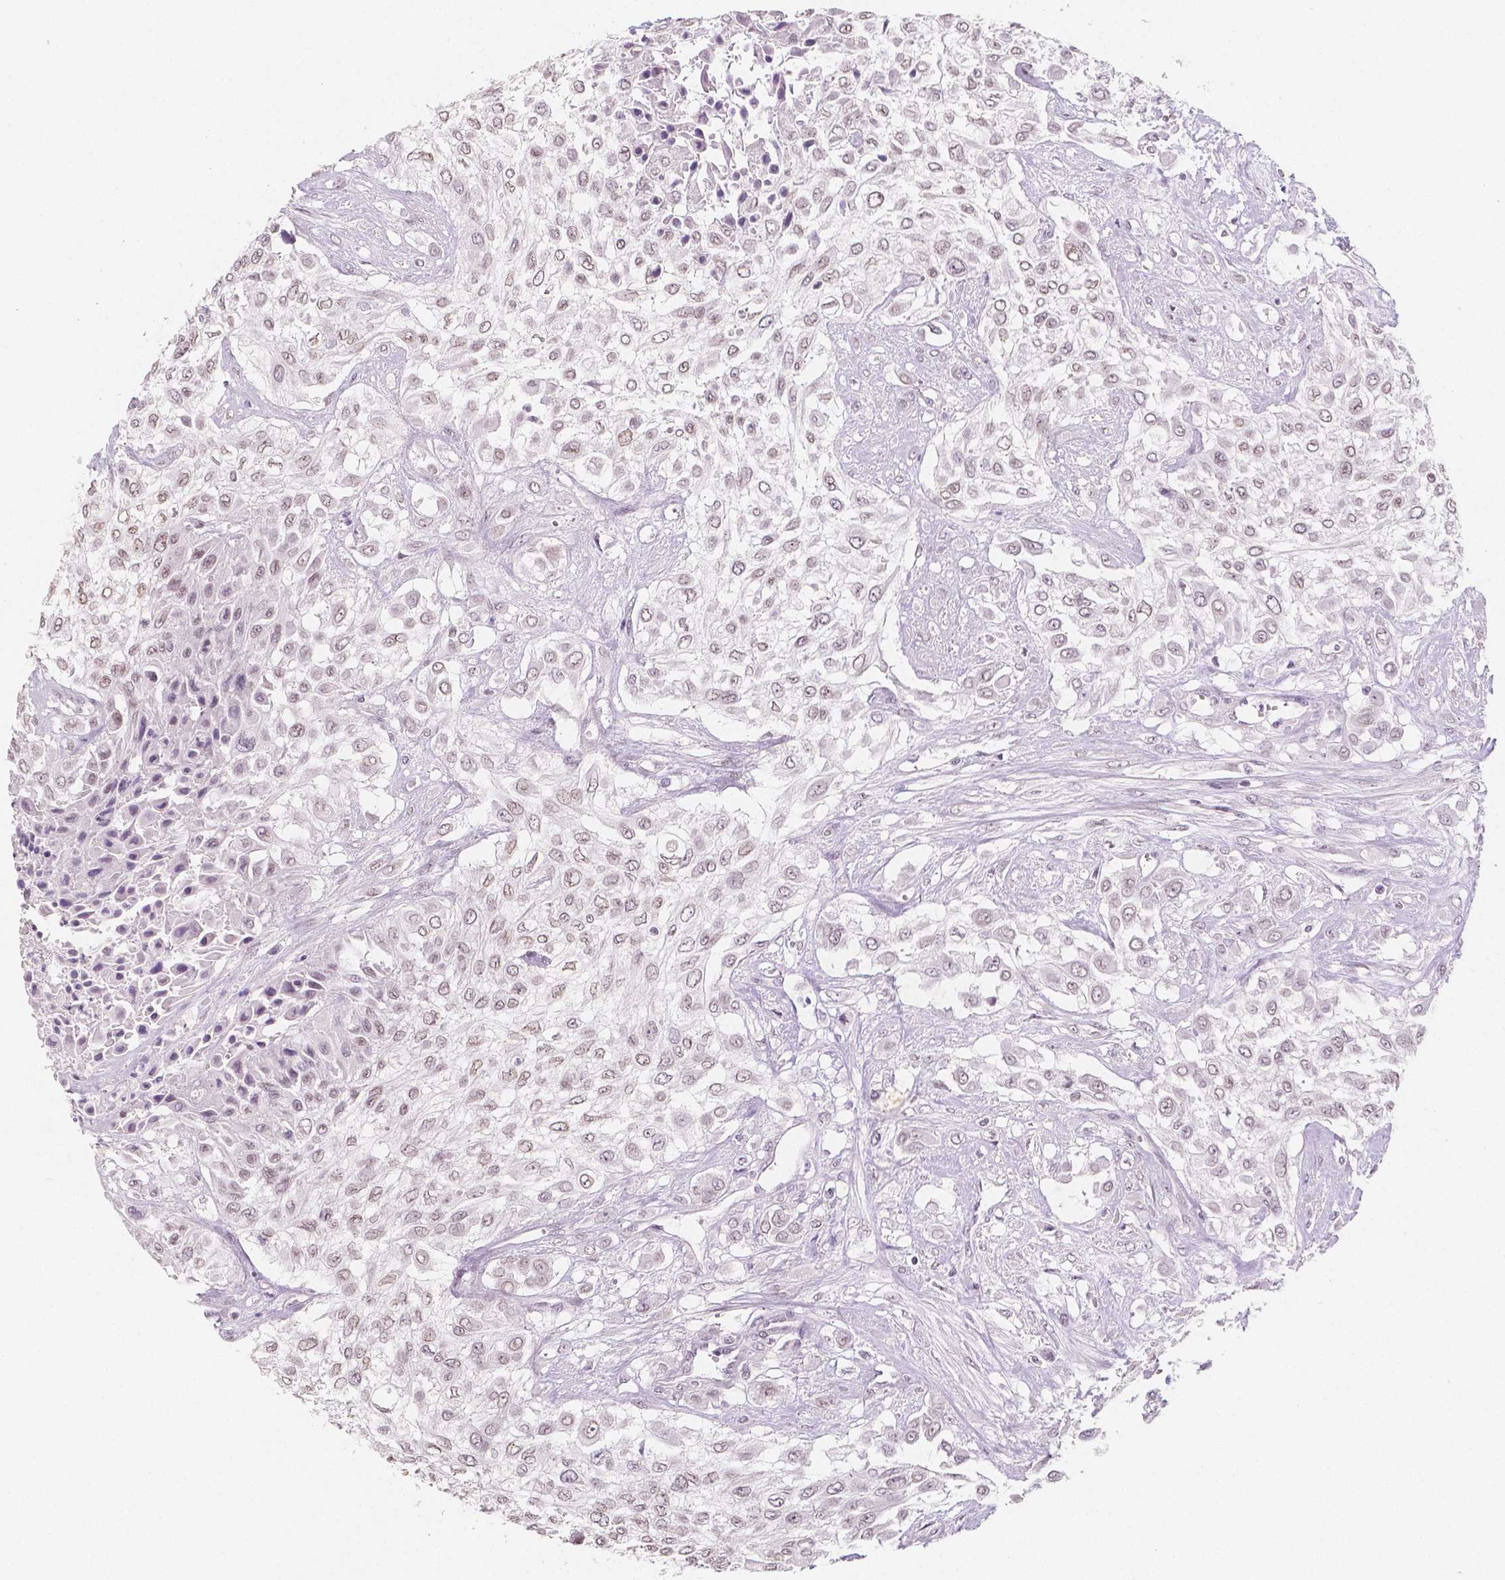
{"staining": {"intensity": "moderate", "quantity": "25%-75%", "location": "nuclear"}, "tissue": "urothelial cancer", "cell_type": "Tumor cells", "image_type": "cancer", "snomed": [{"axis": "morphology", "description": "Urothelial carcinoma, High grade"}, {"axis": "topography", "description": "Urinary bladder"}], "caption": "Immunohistochemistry (DAB (3,3'-diaminobenzidine)) staining of high-grade urothelial carcinoma exhibits moderate nuclear protein positivity in approximately 25%-75% of tumor cells.", "gene": "KDM5B", "patient": {"sex": "male", "age": 57}}